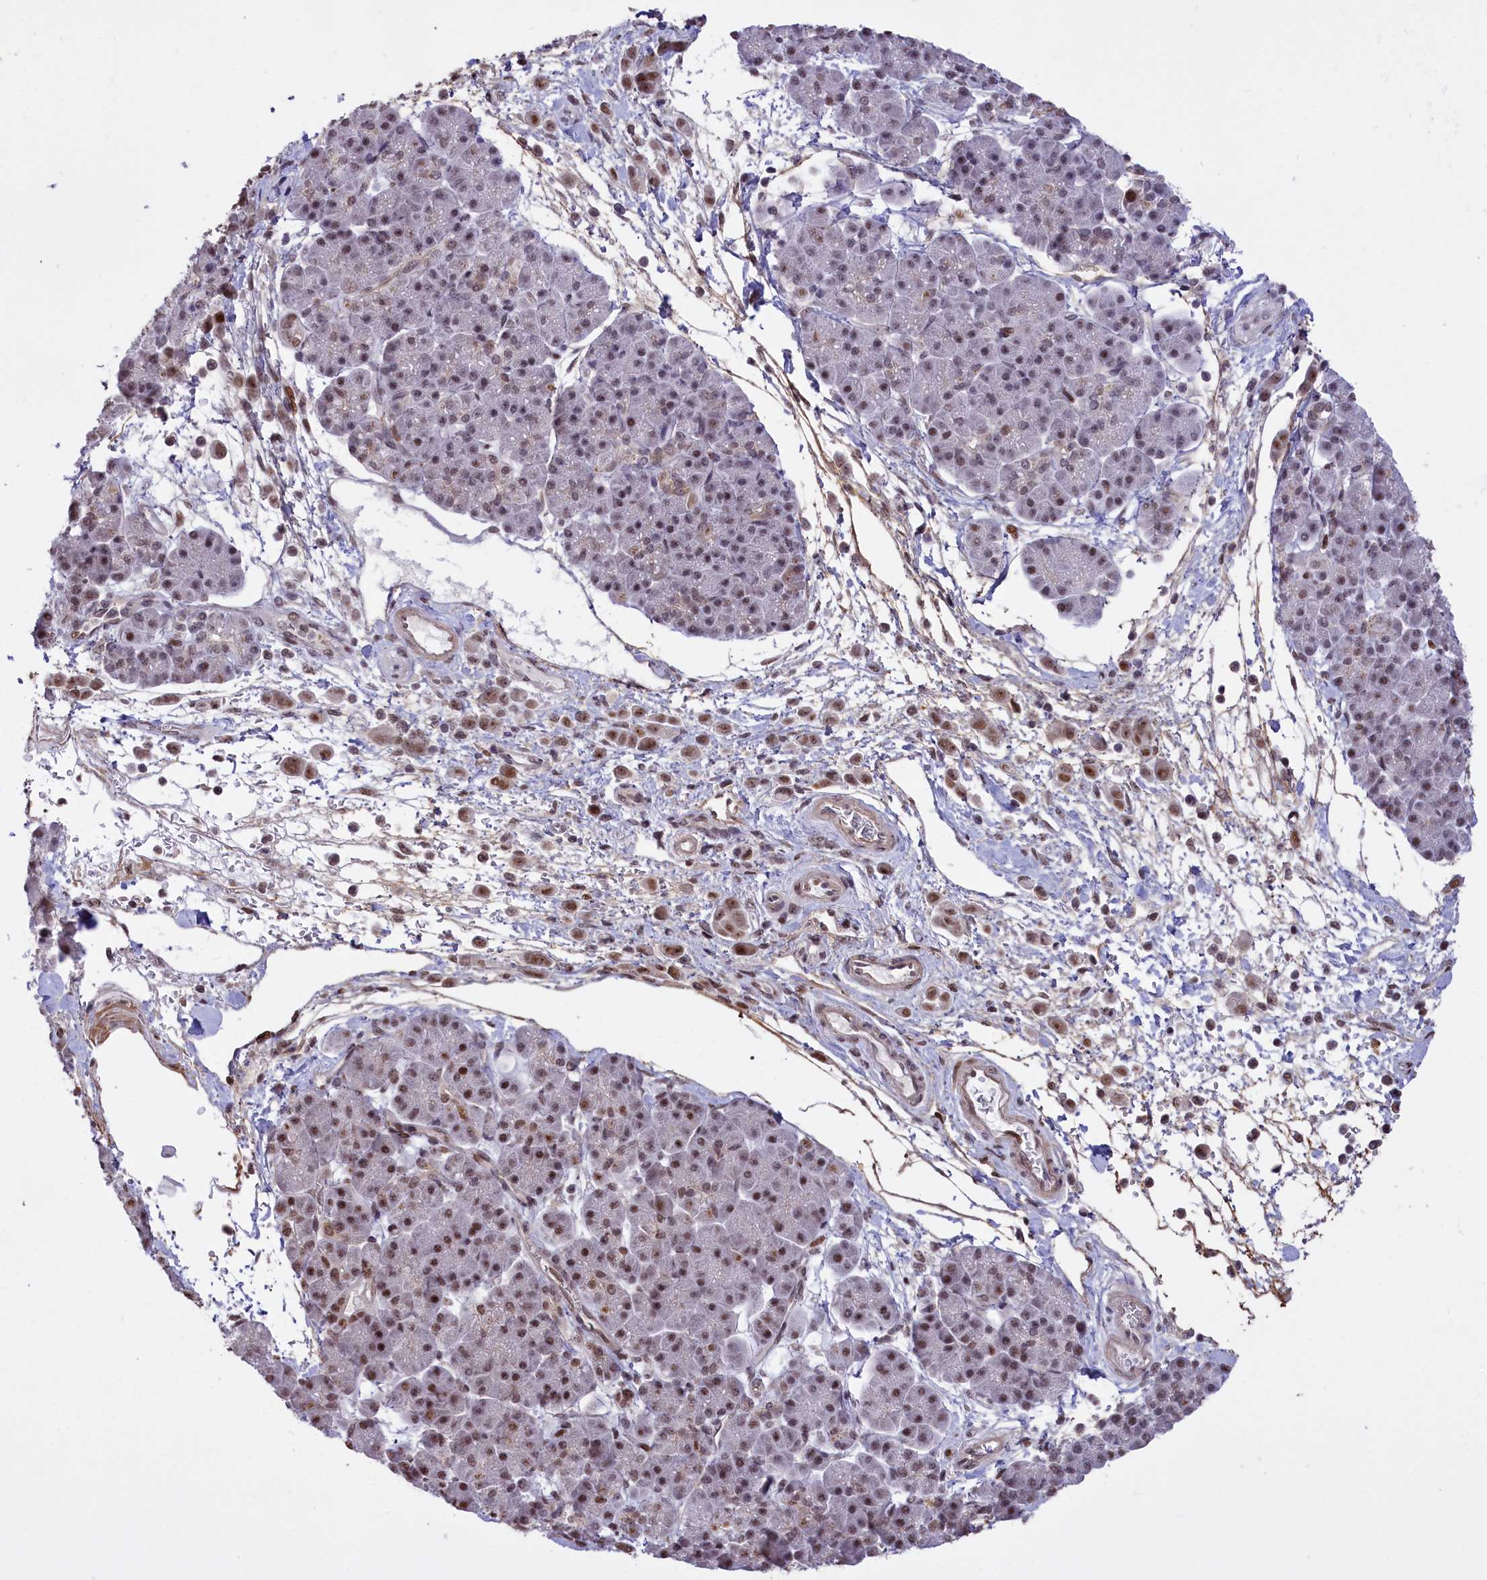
{"staining": {"intensity": "moderate", "quantity": "25%-75%", "location": "nuclear"}, "tissue": "pancreatic cancer", "cell_type": "Tumor cells", "image_type": "cancer", "snomed": [{"axis": "morphology", "description": "Normal tissue, NOS"}, {"axis": "morphology", "description": "Adenocarcinoma, NOS"}, {"axis": "topography", "description": "Pancreas"}], "caption": "Tumor cells demonstrate medium levels of moderate nuclear positivity in about 25%-75% of cells in human pancreatic adenocarcinoma.", "gene": "RELB", "patient": {"sex": "female", "age": 64}}